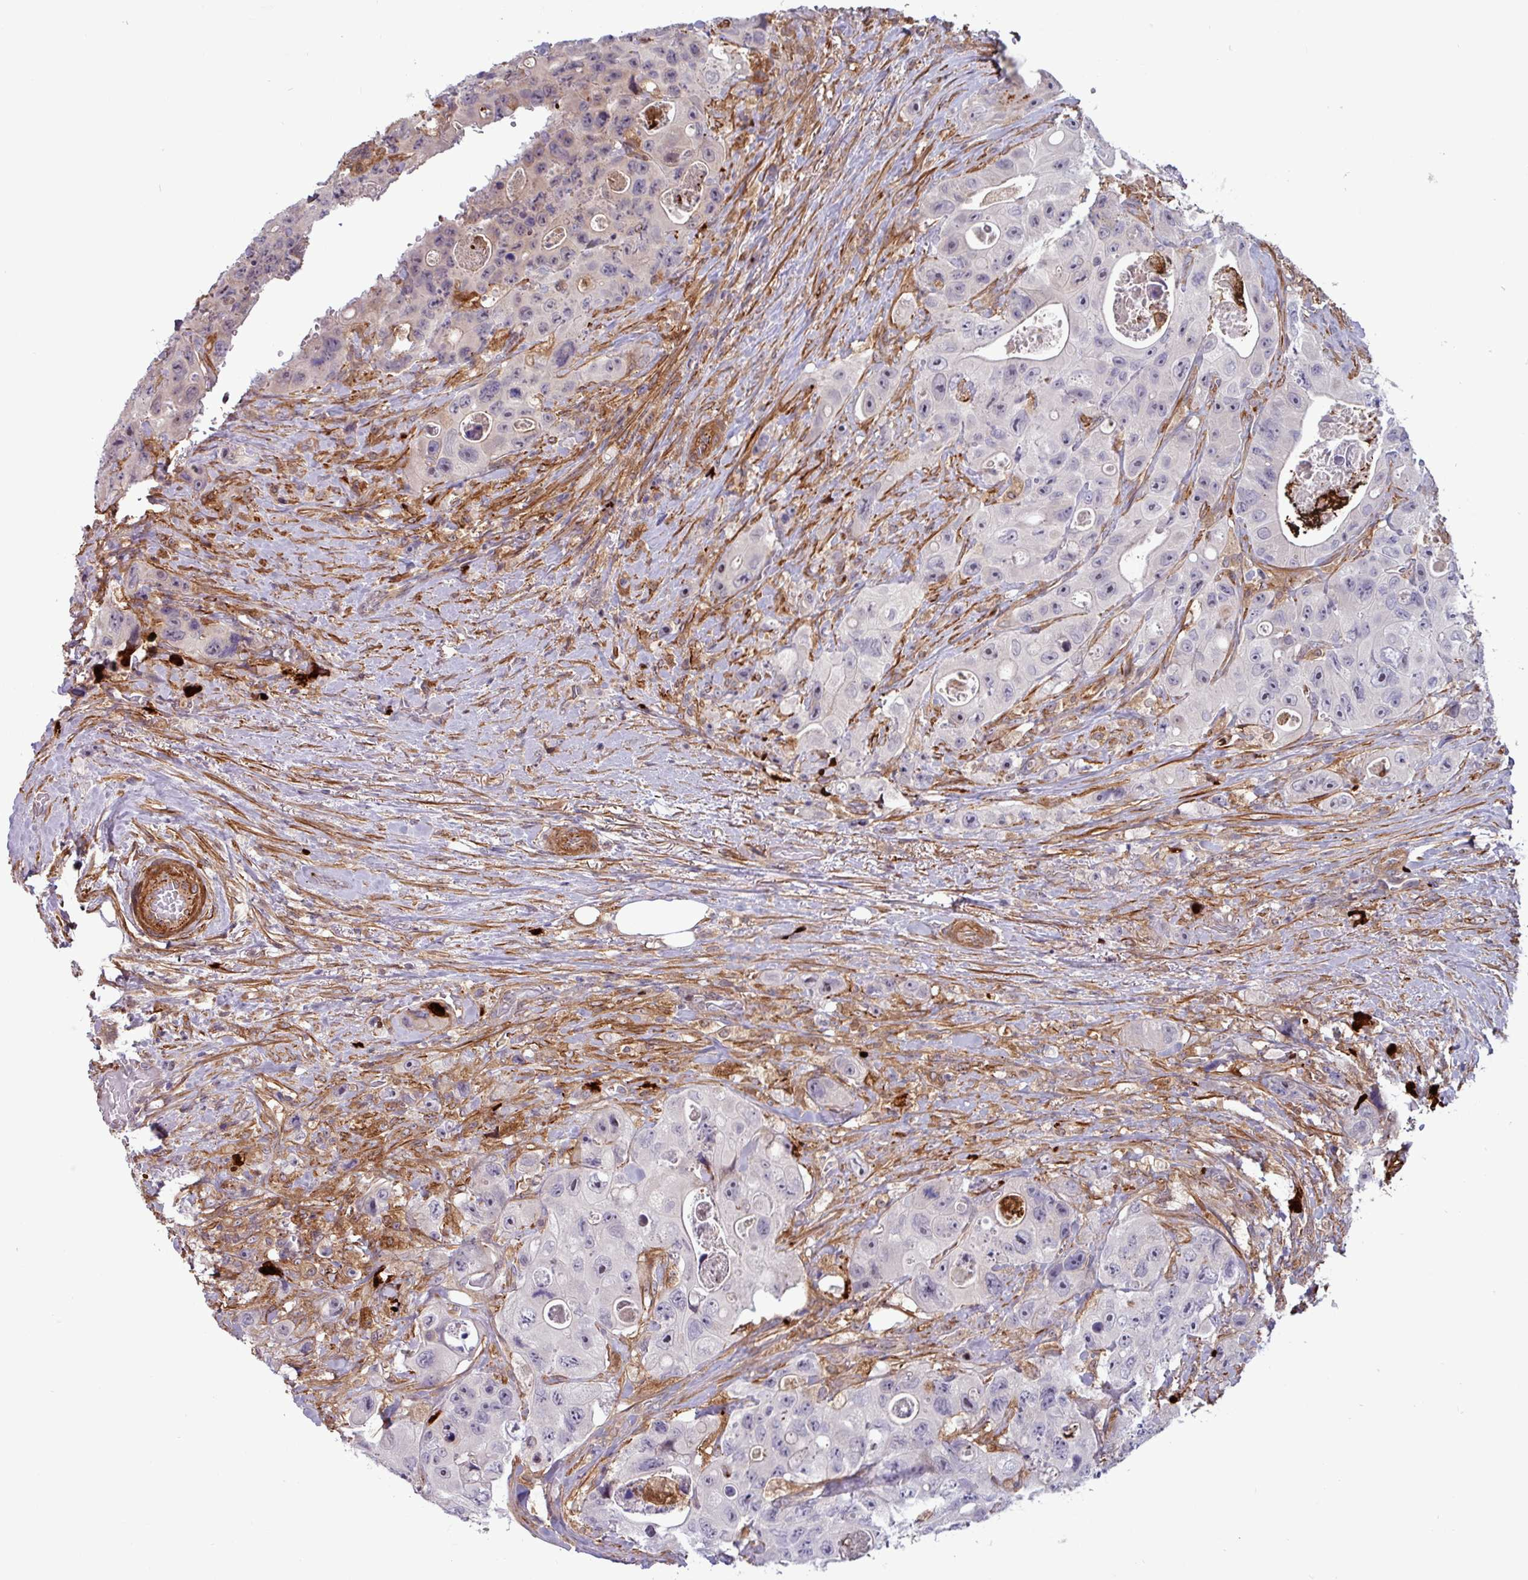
{"staining": {"intensity": "negative", "quantity": "none", "location": "none"}, "tissue": "colorectal cancer", "cell_type": "Tumor cells", "image_type": "cancer", "snomed": [{"axis": "morphology", "description": "Adenocarcinoma, NOS"}, {"axis": "topography", "description": "Colon"}], "caption": "Immunohistochemistry (IHC) histopathology image of neoplastic tissue: colorectal cancer stained with DAB (3,3'-diaminobenzidine) displays no significant protein positivity in tumor cells.", "gene": "PCED1A", "patient": {"sex": "female", "age": 46}}